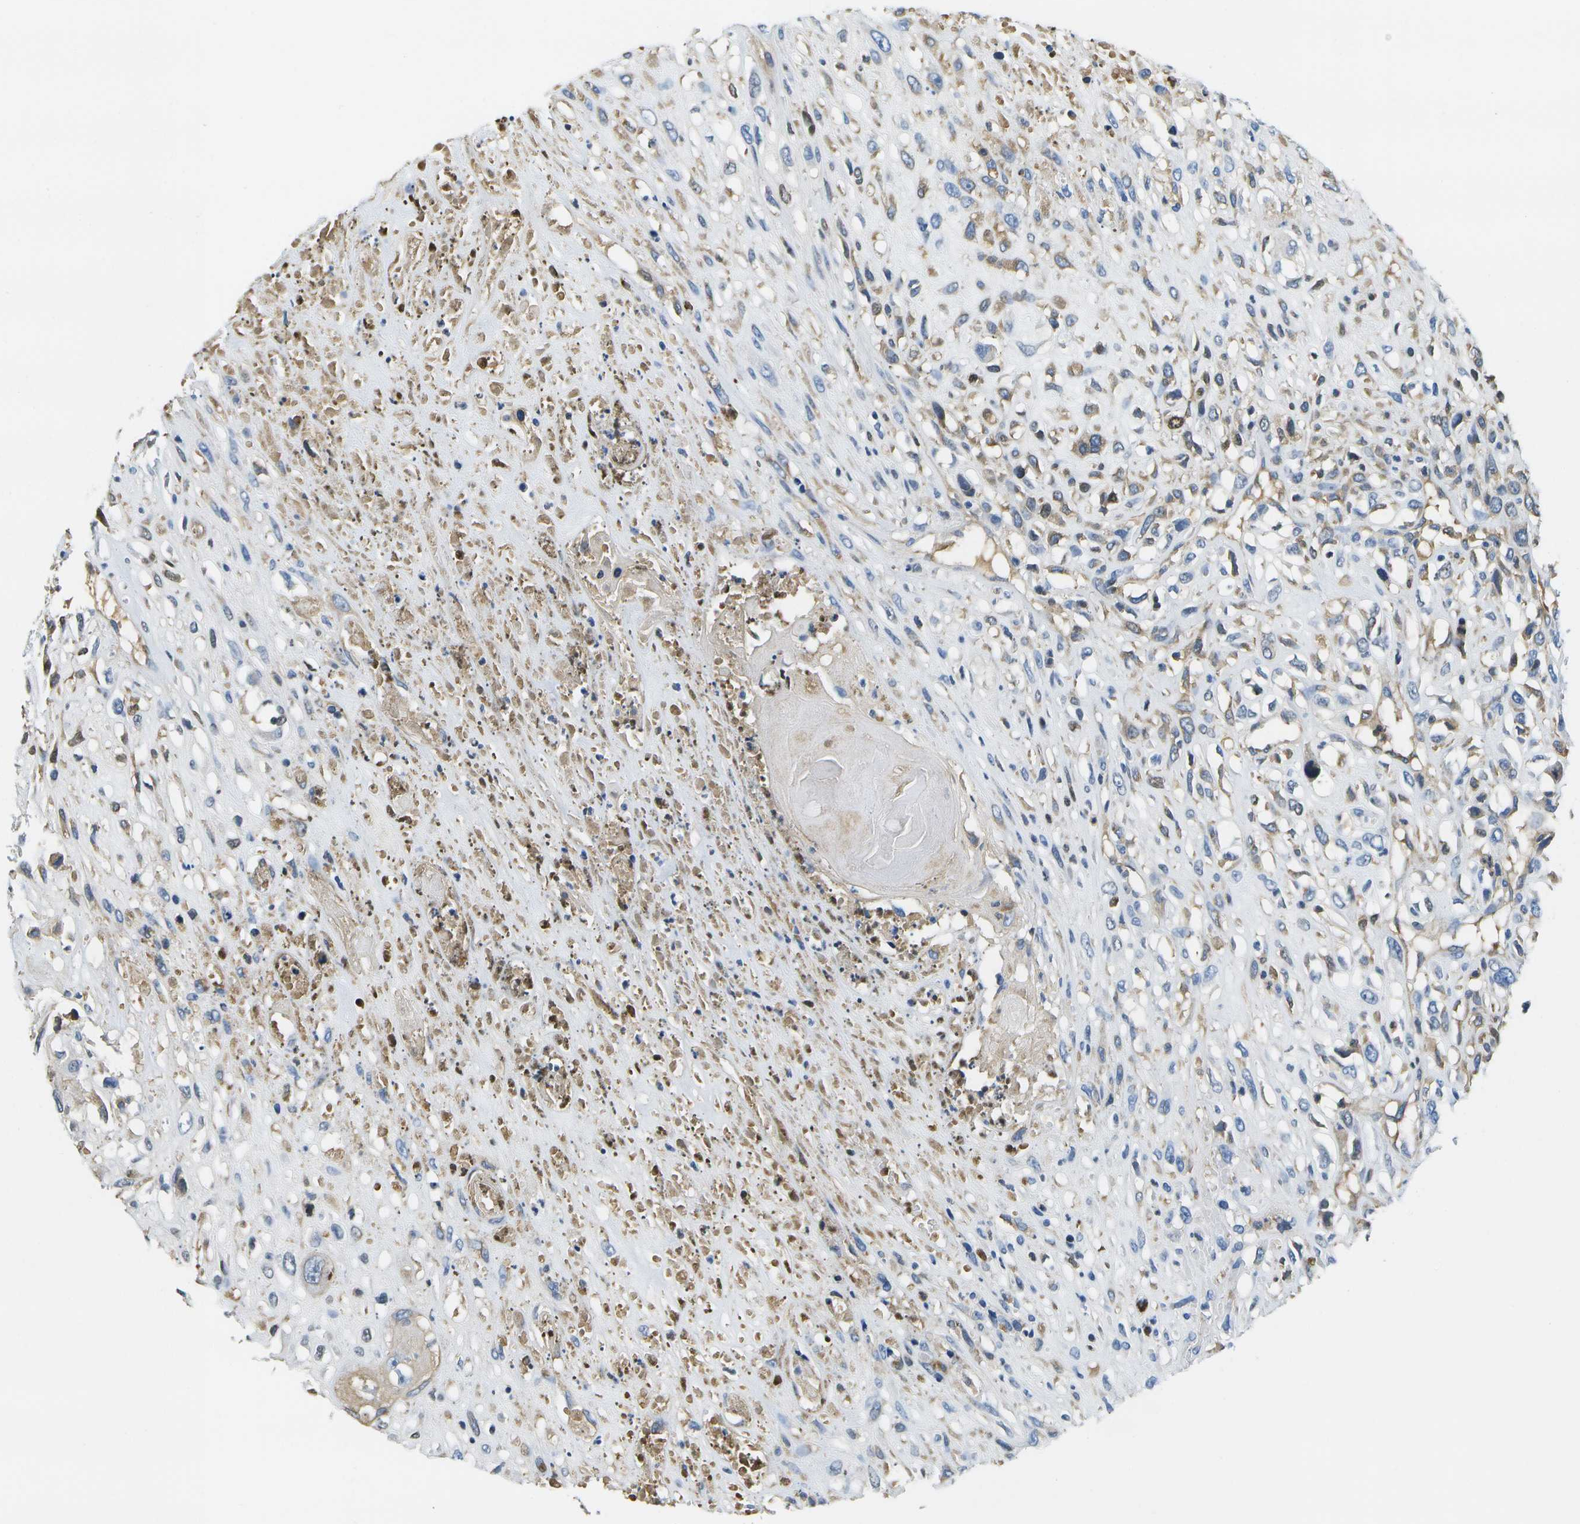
{"staining": {"intensity": "weak", "quantity": "<25%", "location": "cytoplasmic/membranous"}, "tissue": "head and neck cancer", "cell_type": "Tumor cells", "image_type": "cancer", "snomed": [{"axis": "morphology", "description": "Necrosis, NOS"}, {"axis": "morphology", "description": "Neoplasm, malignant, NOS"}, {"axis": "topography", "description": "Salivary gland"}, {"axis": "topography", "description": "Head-Neck"}], "caption": "IHC of human neoplasm (malignant) (head and neck) exhibits no positivity in tumor cells. Nuclei are stained in blue.", "gene": "SERPINA1", "patient": {"sex": "male", "age": 43}}